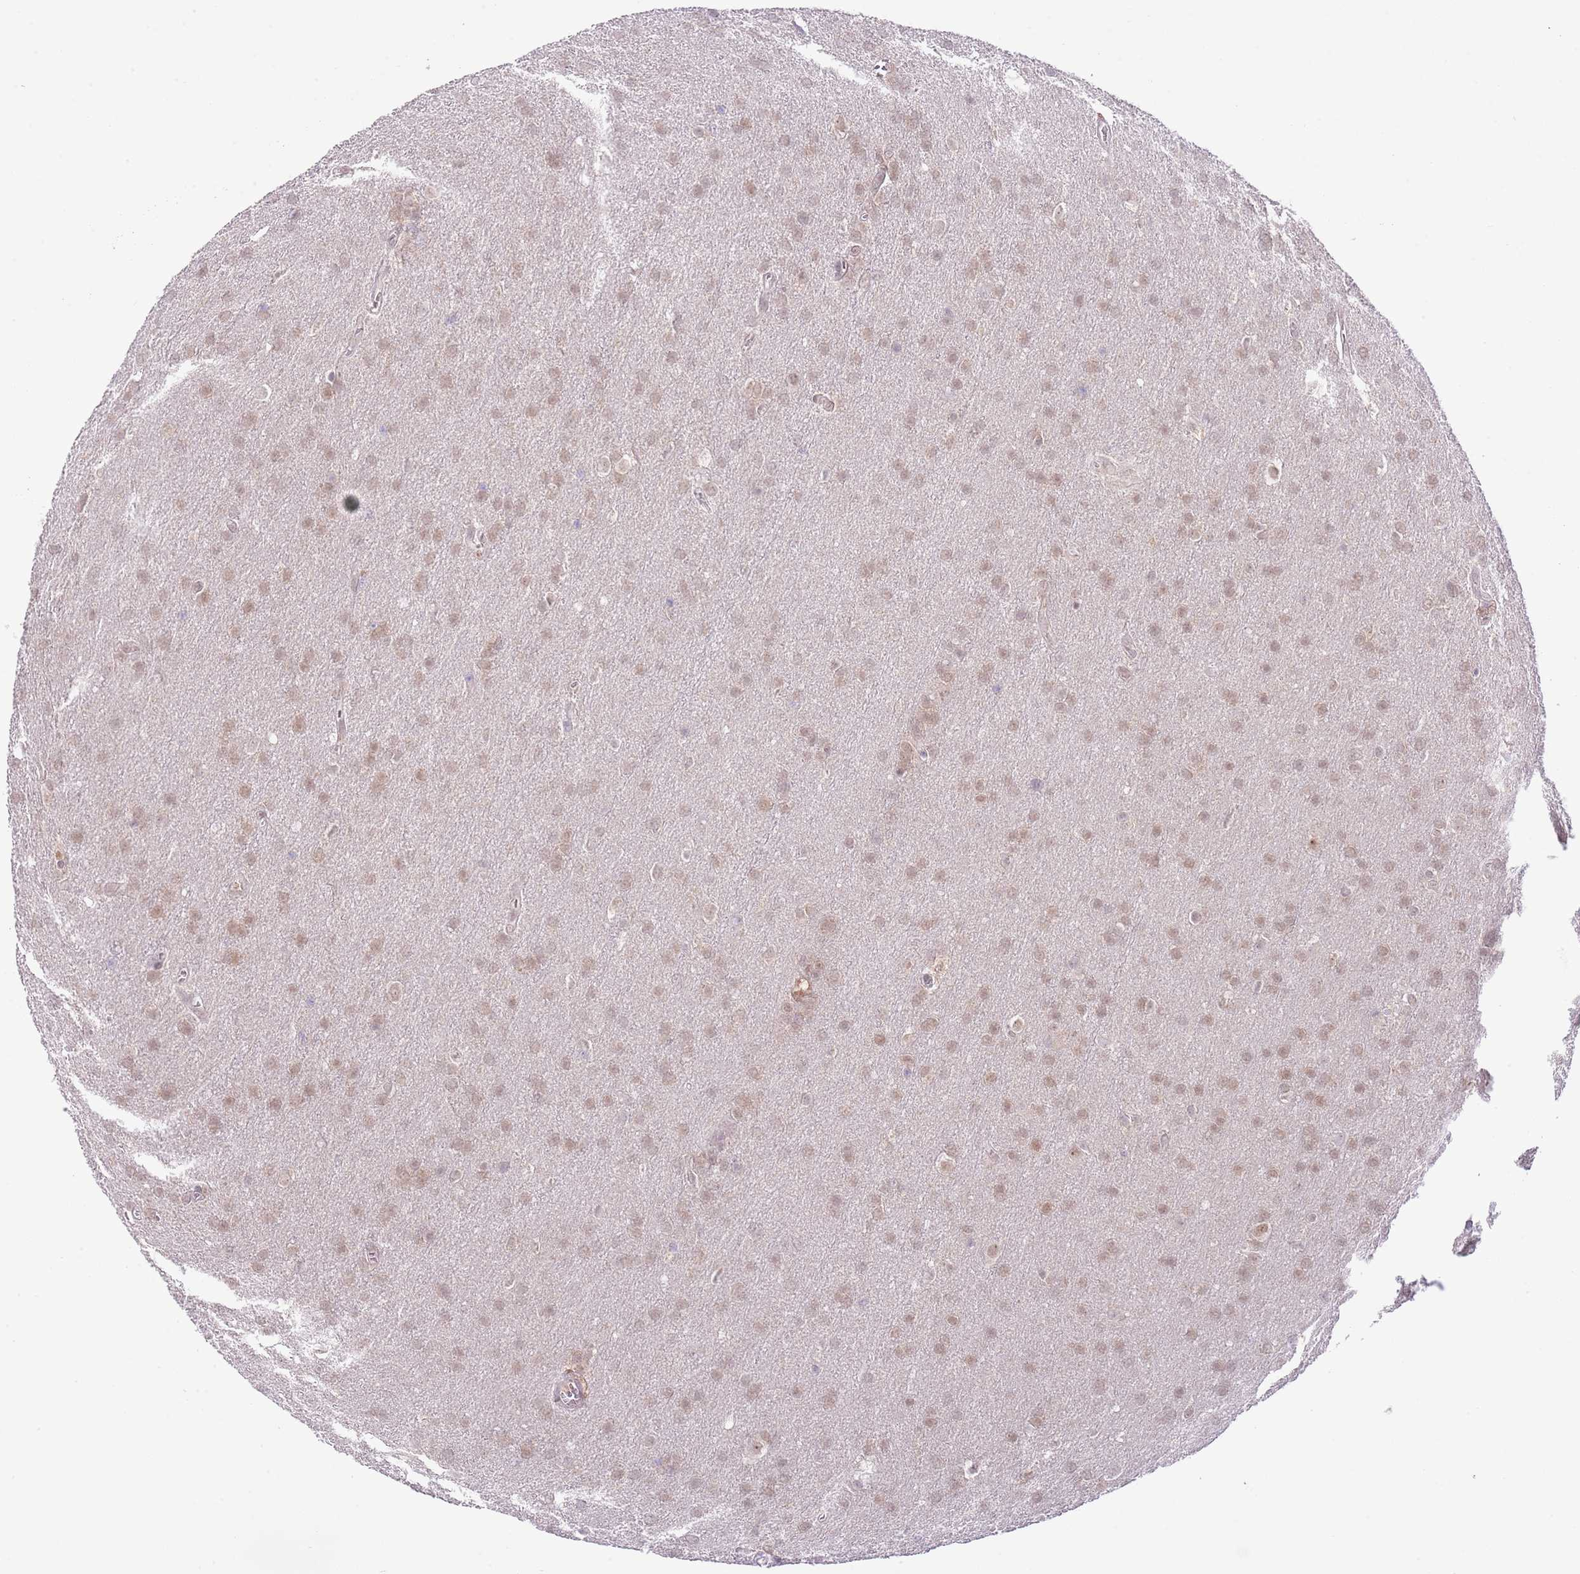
{"staining": {"intensity": "moderate", "quantity": ">75%", "location": "cytoplasmic/membranous"}, "tissue": "glioma", "cell_type": "Tumor cells", "image_type": "cancer", "snomed": [{"axis": "morphology", "description": "Glioma, malignant, Low grade"}, {"axis": "topography", "description": "Brain"}], "caption": "Protein staining of glioma tissue reveals moderate cytoplasmic/membranous expression in about >75% of tumor cells.", "gene": "GALK2", "patient": {"sex": "female", "age": 32}}